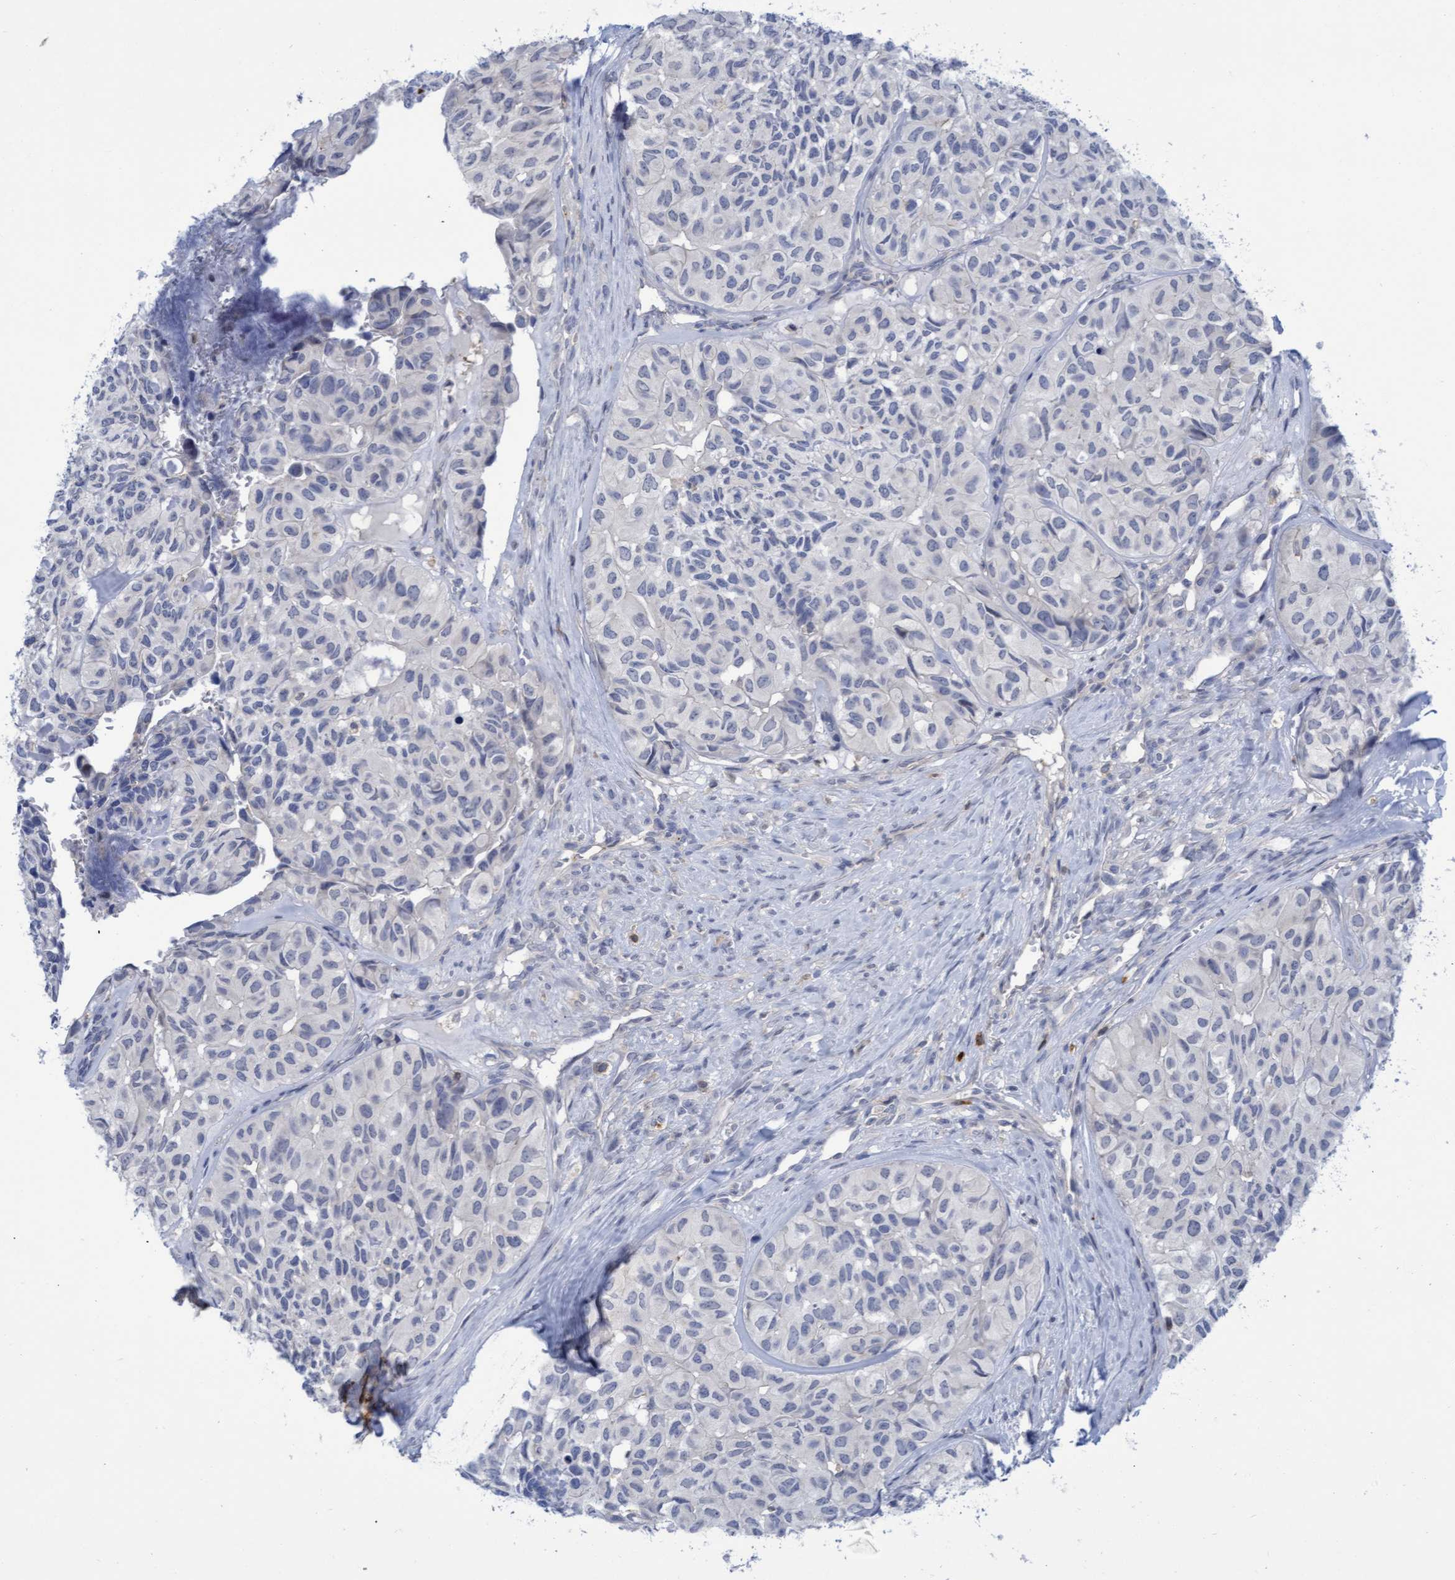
{"staining": {"intensity": "negative", "quantity": "none", "location": "none"}, "tissue": "head and neck cancer", "cell_type": "Tumor cells", "image_type": "cancer", "snomed": [{"axis": "morphology", "description": "Adenocarcinoma, NOS"}, {"axis": "topography", "description": "Salivary gland, NOS"}, {"axis": "topography", "description": "Head-Neck"}], "caption": "Tumor cells show no significant protein expression in head and neck cancer.", "gene": "FNBP1", "patient": {"sex": "female", "age": 76}}